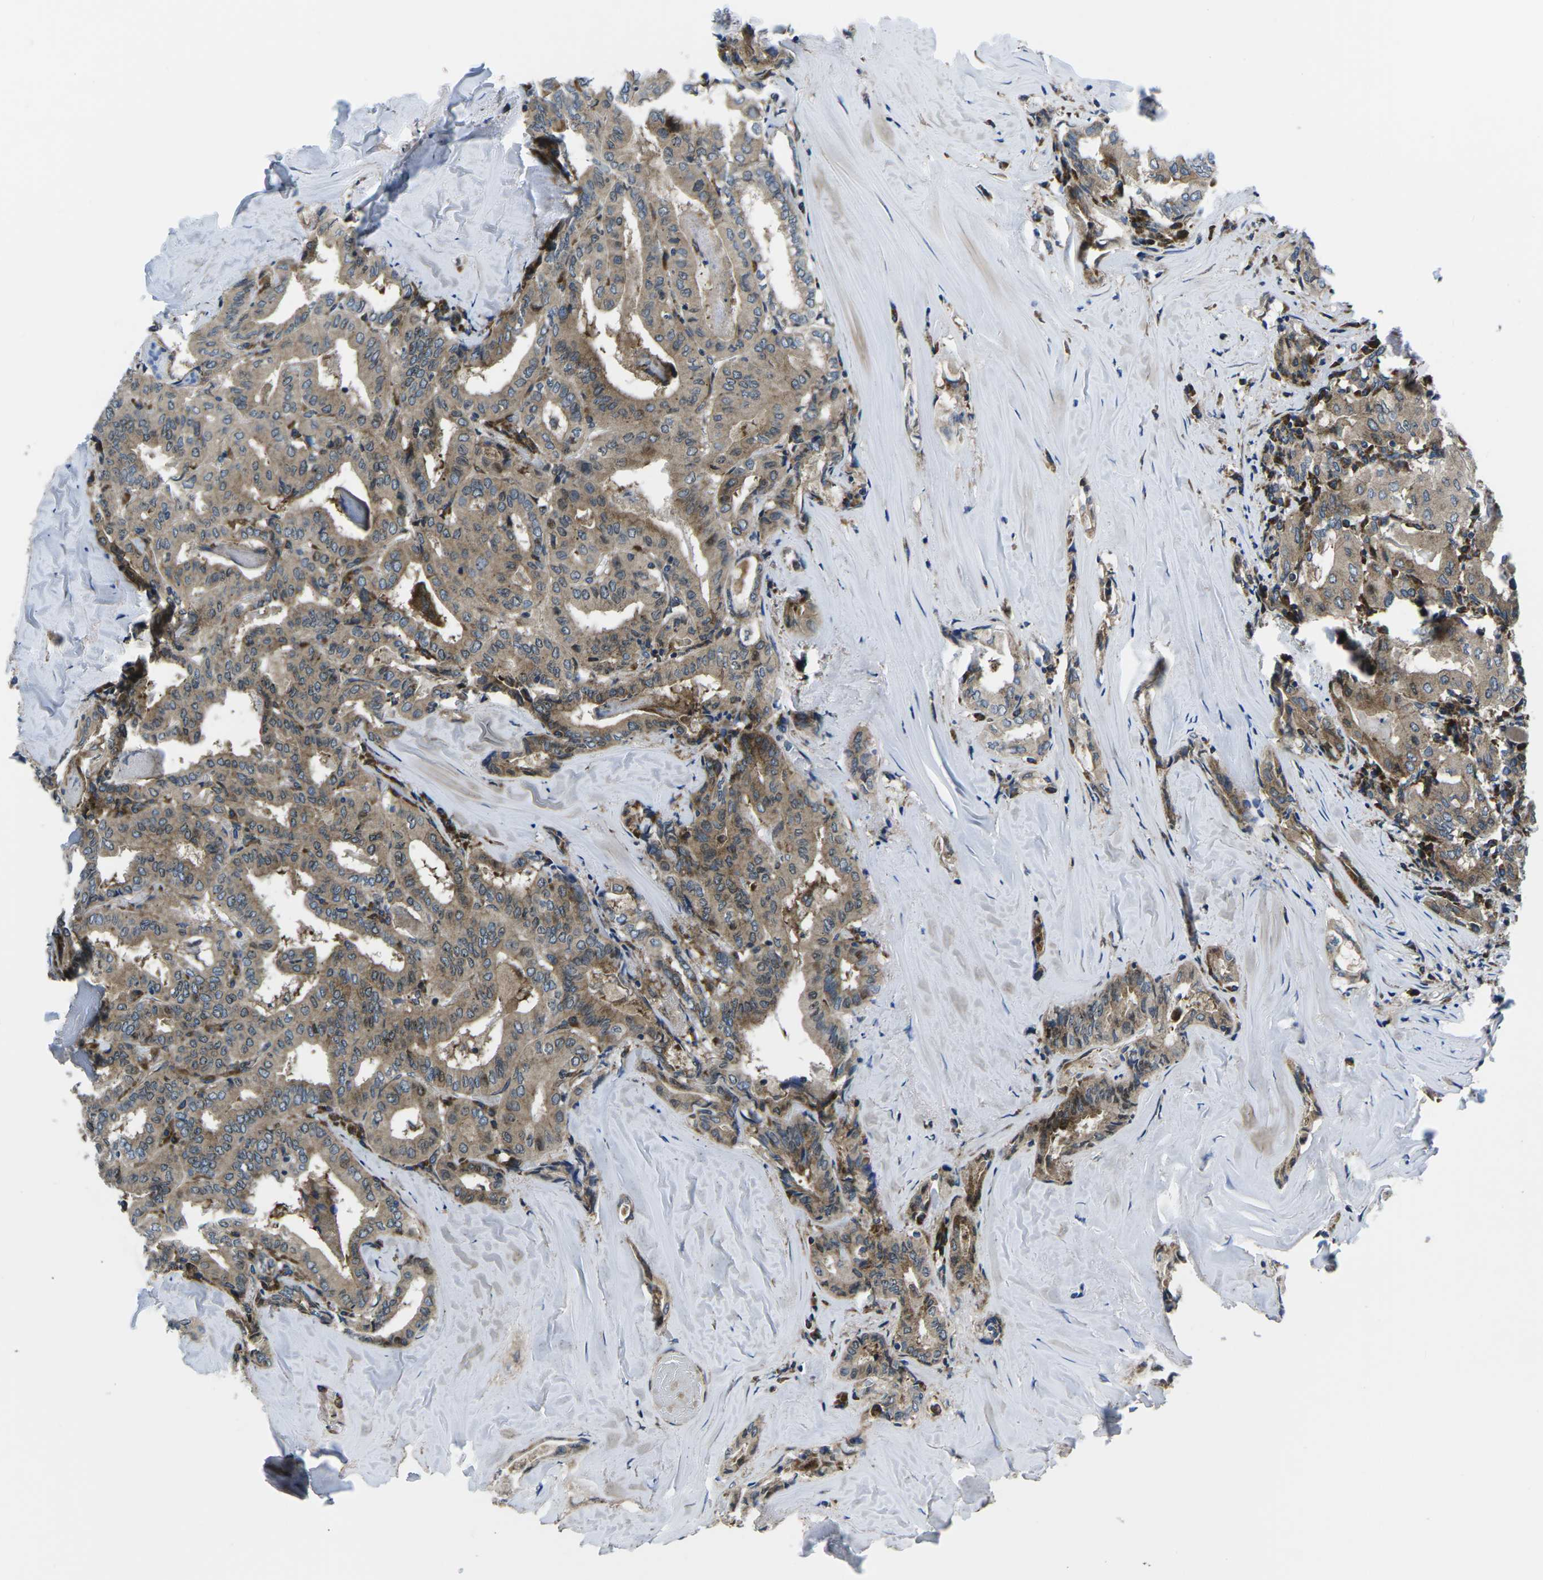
{"staining": {"intensity": "weak", "quantity": ">75%", "location": "cytoplasmic/membranous"}, "tissue": "thyroid cancer", "cell_type": "Tumor cells", "image_type": "cancer", "snomed": [{"axis": "morphology", "description": "Papillary adenocarcinoma, NOS"}, {"axis": "topography", "description": "Thyroid gland"}], "caption": "Brown immunohistochemical staining in thyroid cancer (papillary adenocarcinoma) exhibits weak cytoplasmic/membranous staining in about >75% of tumor cells.", "gene": "EIF4E", "patient": {"sex": "female", "age": 42}}